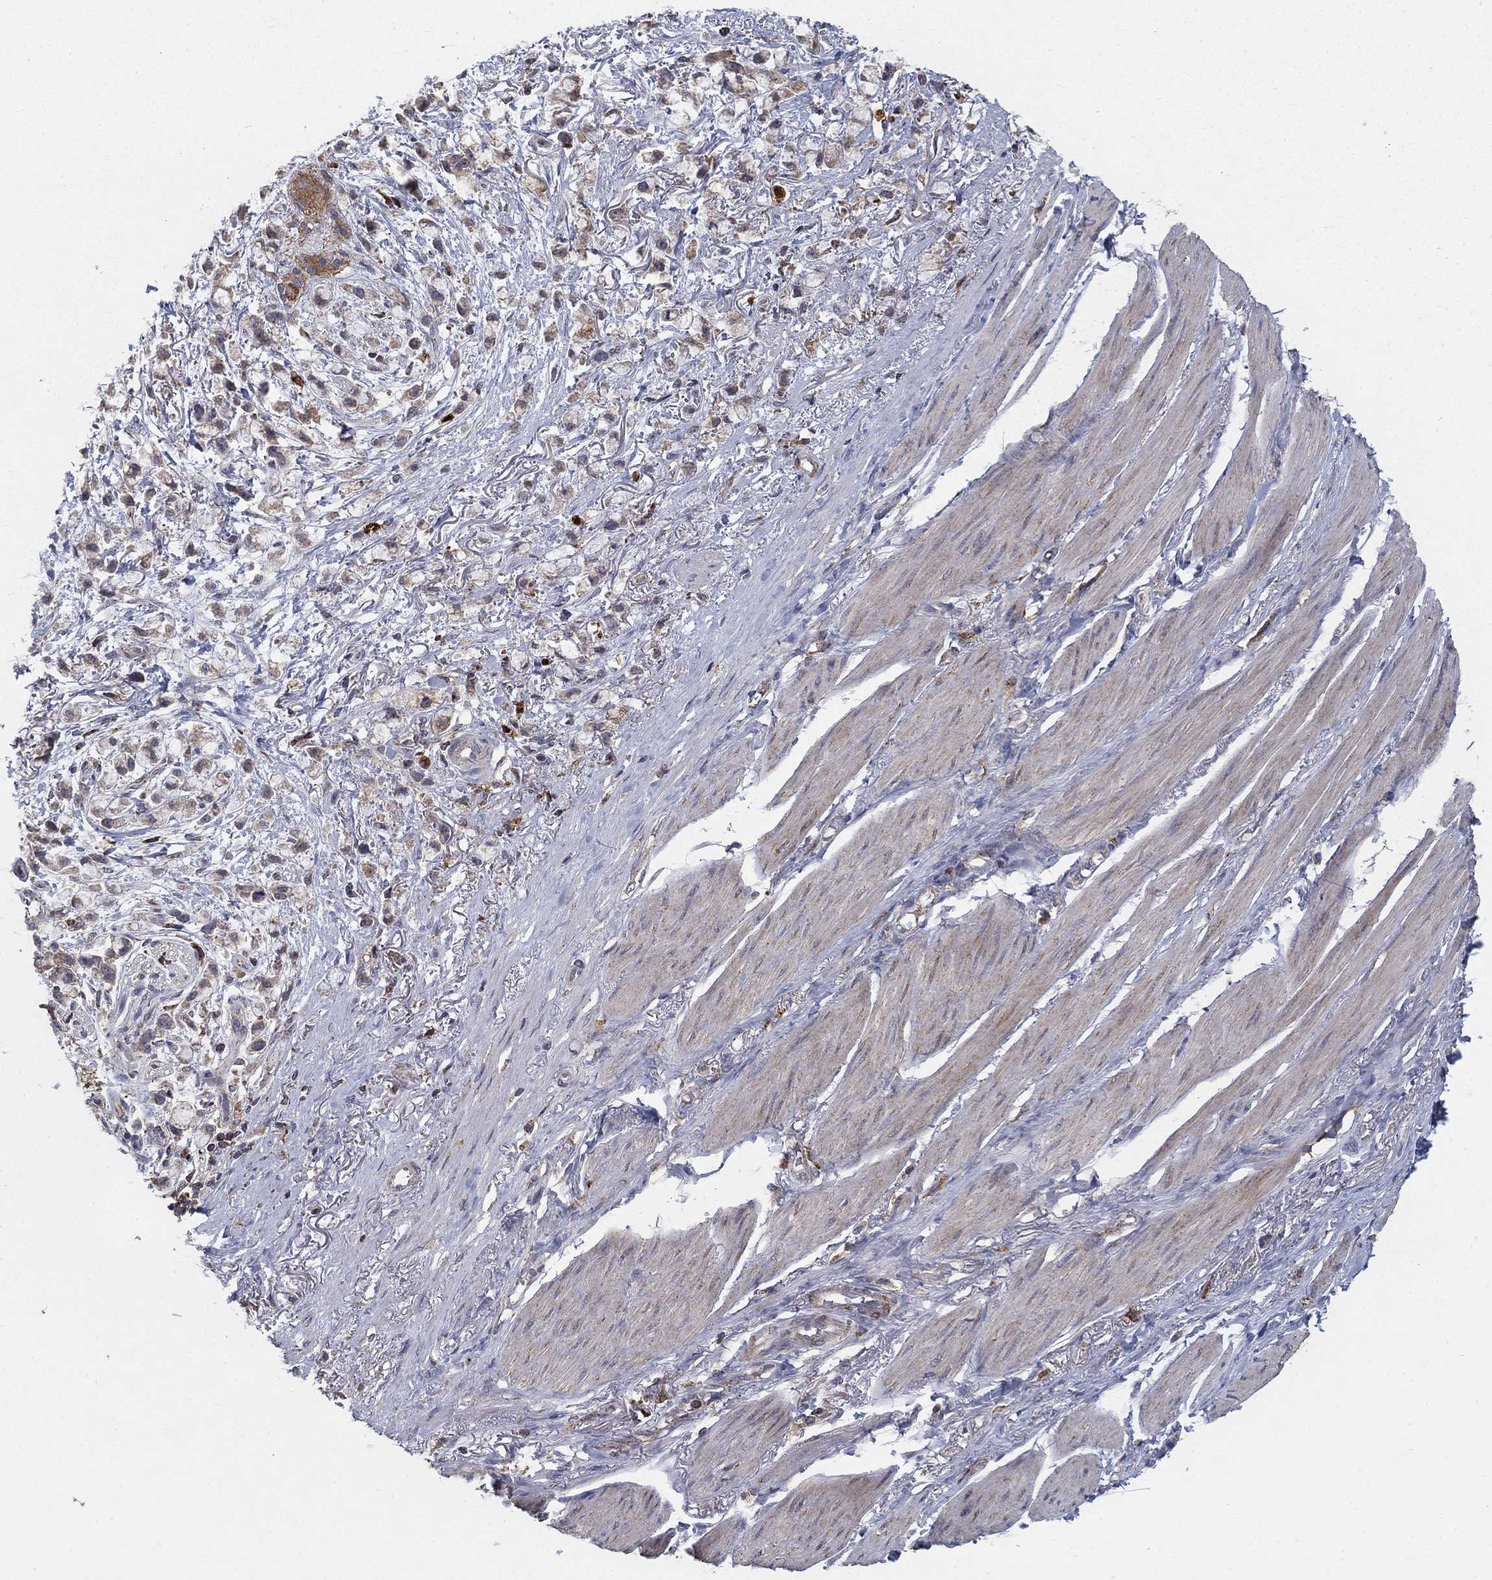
{"staining": {"intensity": "moderate", "quantity": "25%-75%", "location": "cytoplasmic/membranous"}, "tissue": "stomach cancer", "cell_type": "Tumor cells", "image_type": "cancer", "snomed": [{"axis": "morphology", "description": "Adenocarcinoma, NOS"}, {"axis": "topography", "description": "Stomach"}], "caption": "Immunohistochemistry (IHC) micrograph of neoplastic tissue: human adenocarcinoma (stomach) stained using immunohistochemistry (IHC) reveals medium levels of moderate protein expression localized specifically in the cytoplasmic/membranous of tumor cells, appearing as a cytoplasmic/membranous brown color.", "gene": "GPSM1", "patient": {"sex": "female", "age": 81}}